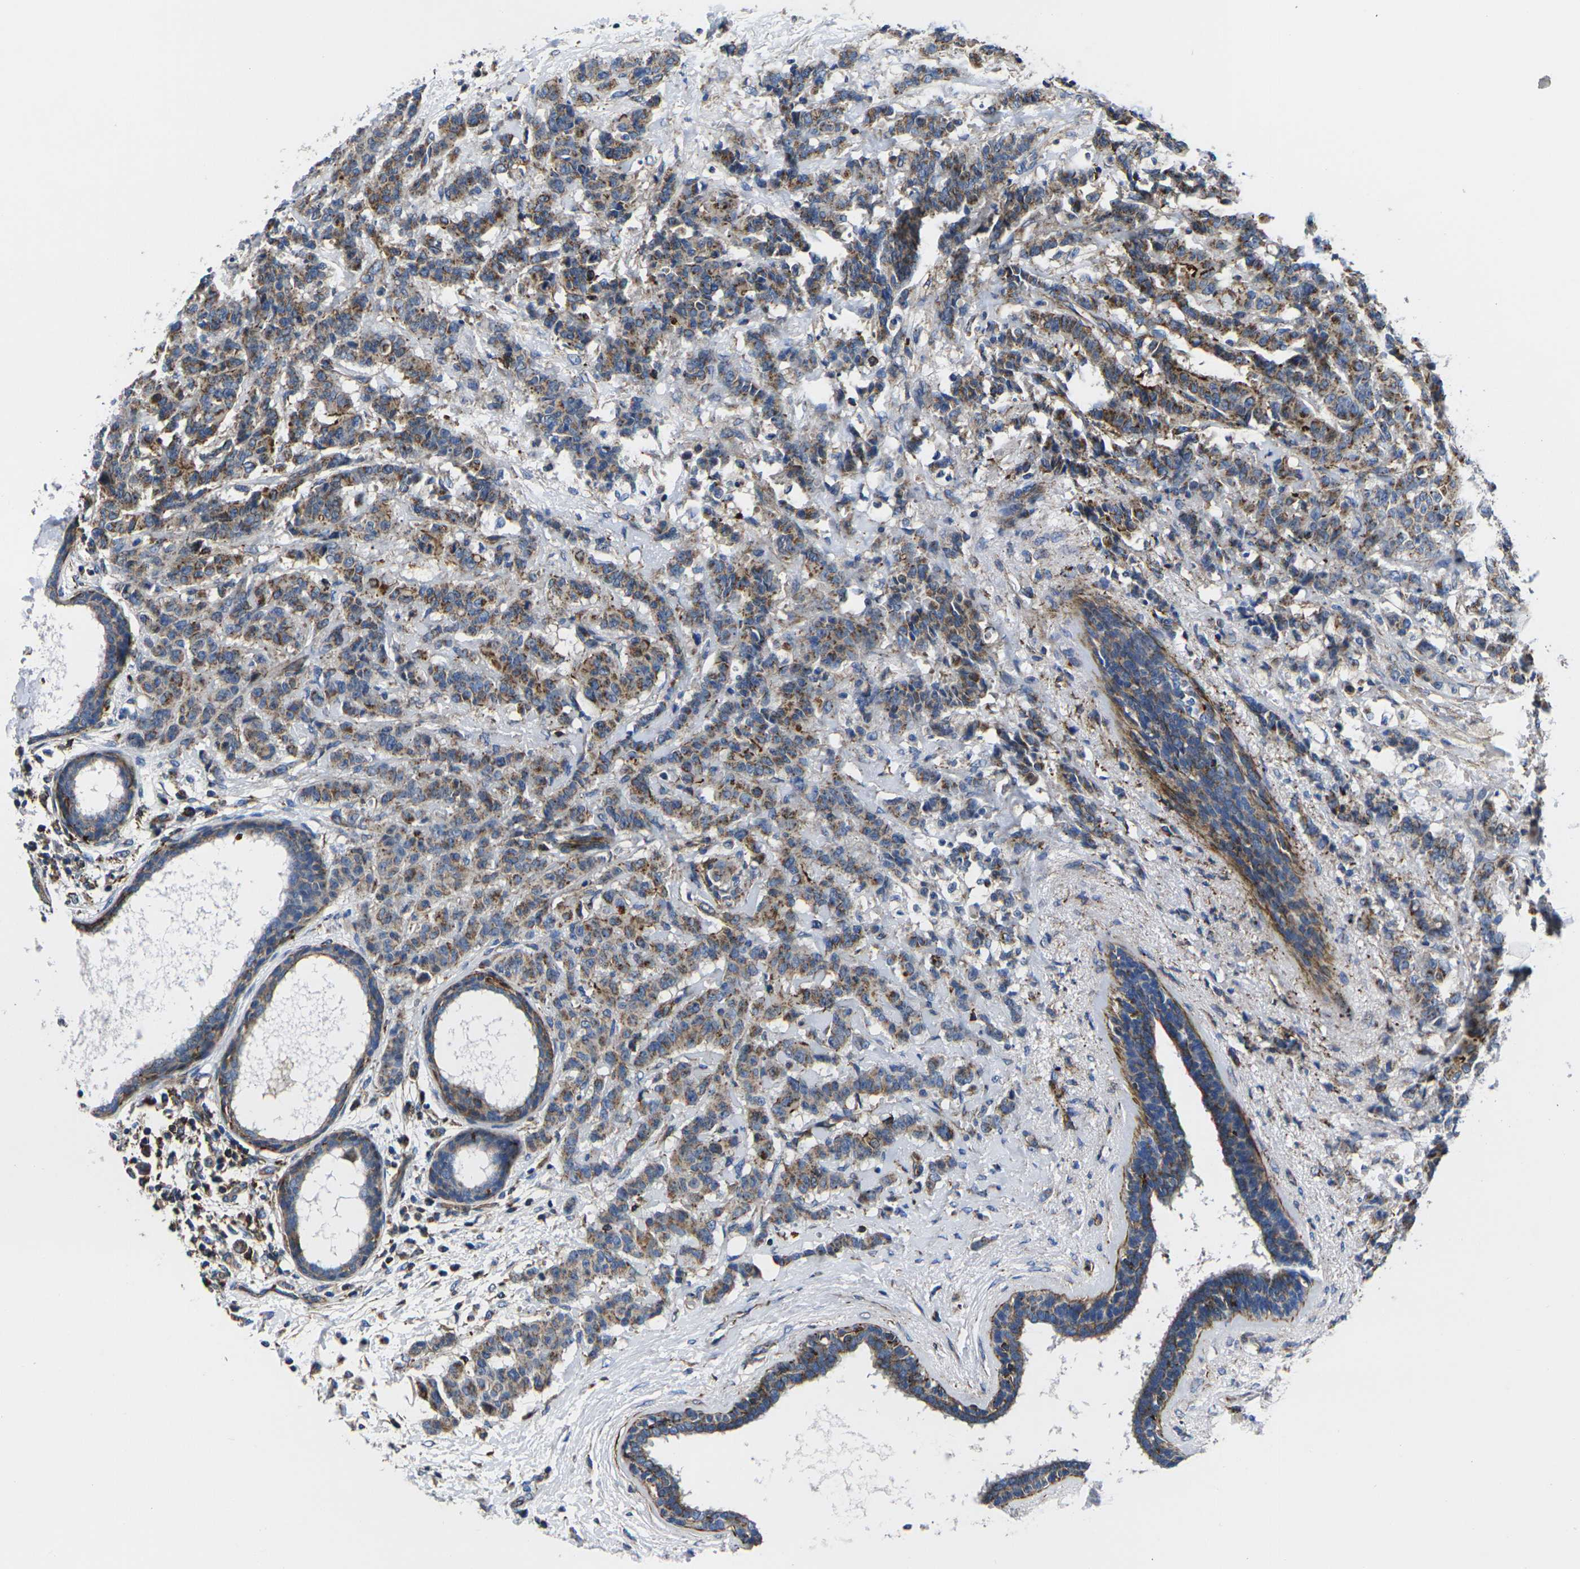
{"staining": {"intensity": "moderate", "quantity": ">75%", "location": "cytoplasmic/membranous"}, "tissue": "breast cancer", "cell_type": "Tumor cells", "image_type": "cancer", "snomed": [{"axis": "morphology", "description": "Duct carcinoma"}, {"axis": "topography", "description": "Breast"}], "caption": "The image demonstrates a brown stain indicating the presence of a protein in the cytoplasmic/membranous of tumor cells in invasive ductal carcinoma (breast). (IHC, brightfield microscopy, high magnification).", "gene": "GPR4", "patient": {"sex": "female", "age": 40}}